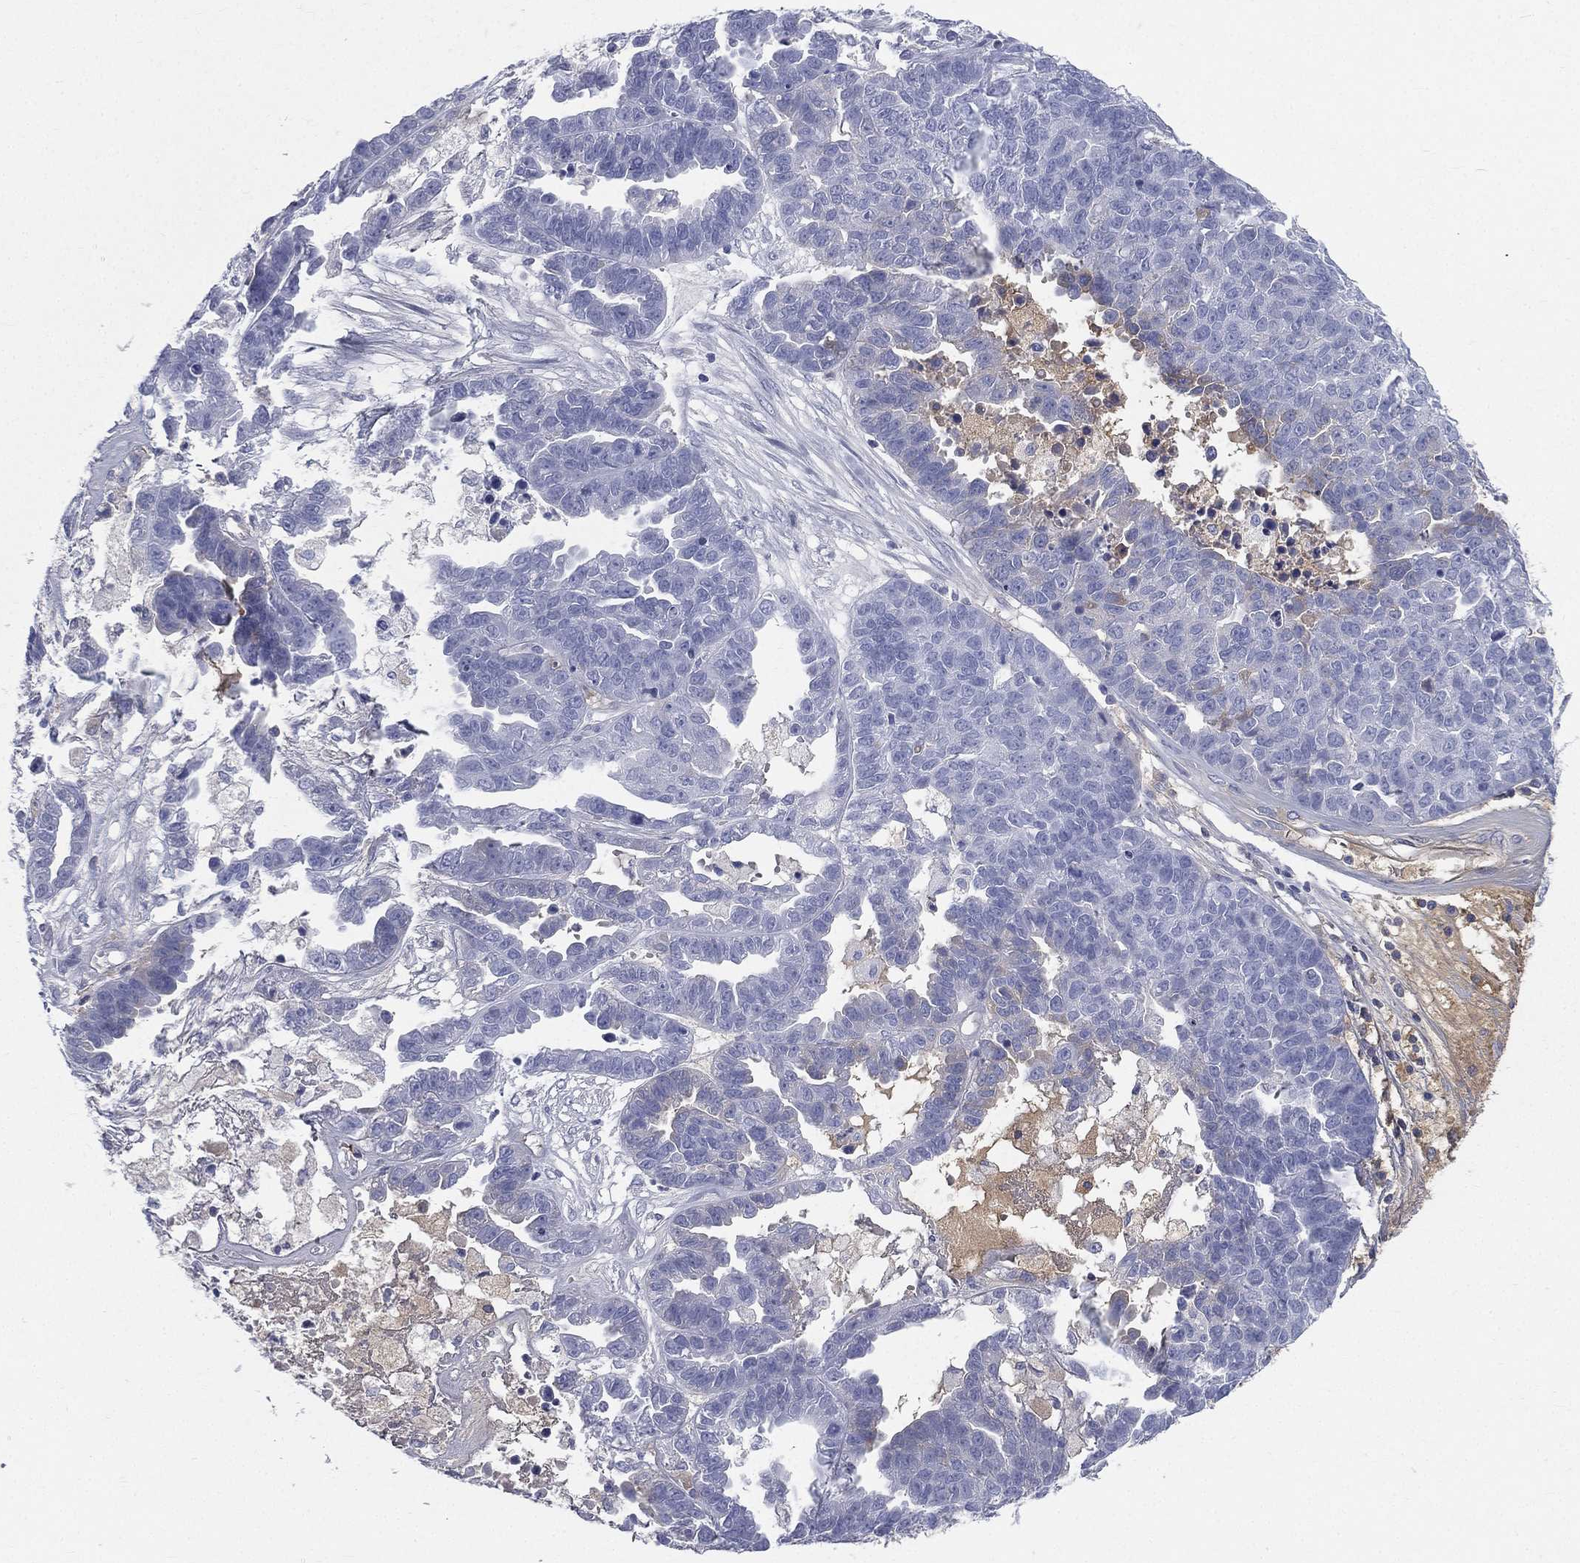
{"staining": {"intensity": "negative", "quantity": "none", "location": "none"}, "tissue": "ovarian cancer", "cell_type": "Tumor cells", "image_type": "cancer", "snomed": [{"axis": "morphology", "description": "Cystadenocarcinoma, serous, NOS"}, {"axis": "topography", "description": "Ovary"}], "caption": "There is no significant staining in tumor cells of serous cystadenocarcinoma (ovarian).", "gene": "HP", "patient": {"sex": "female", "age": 87}}